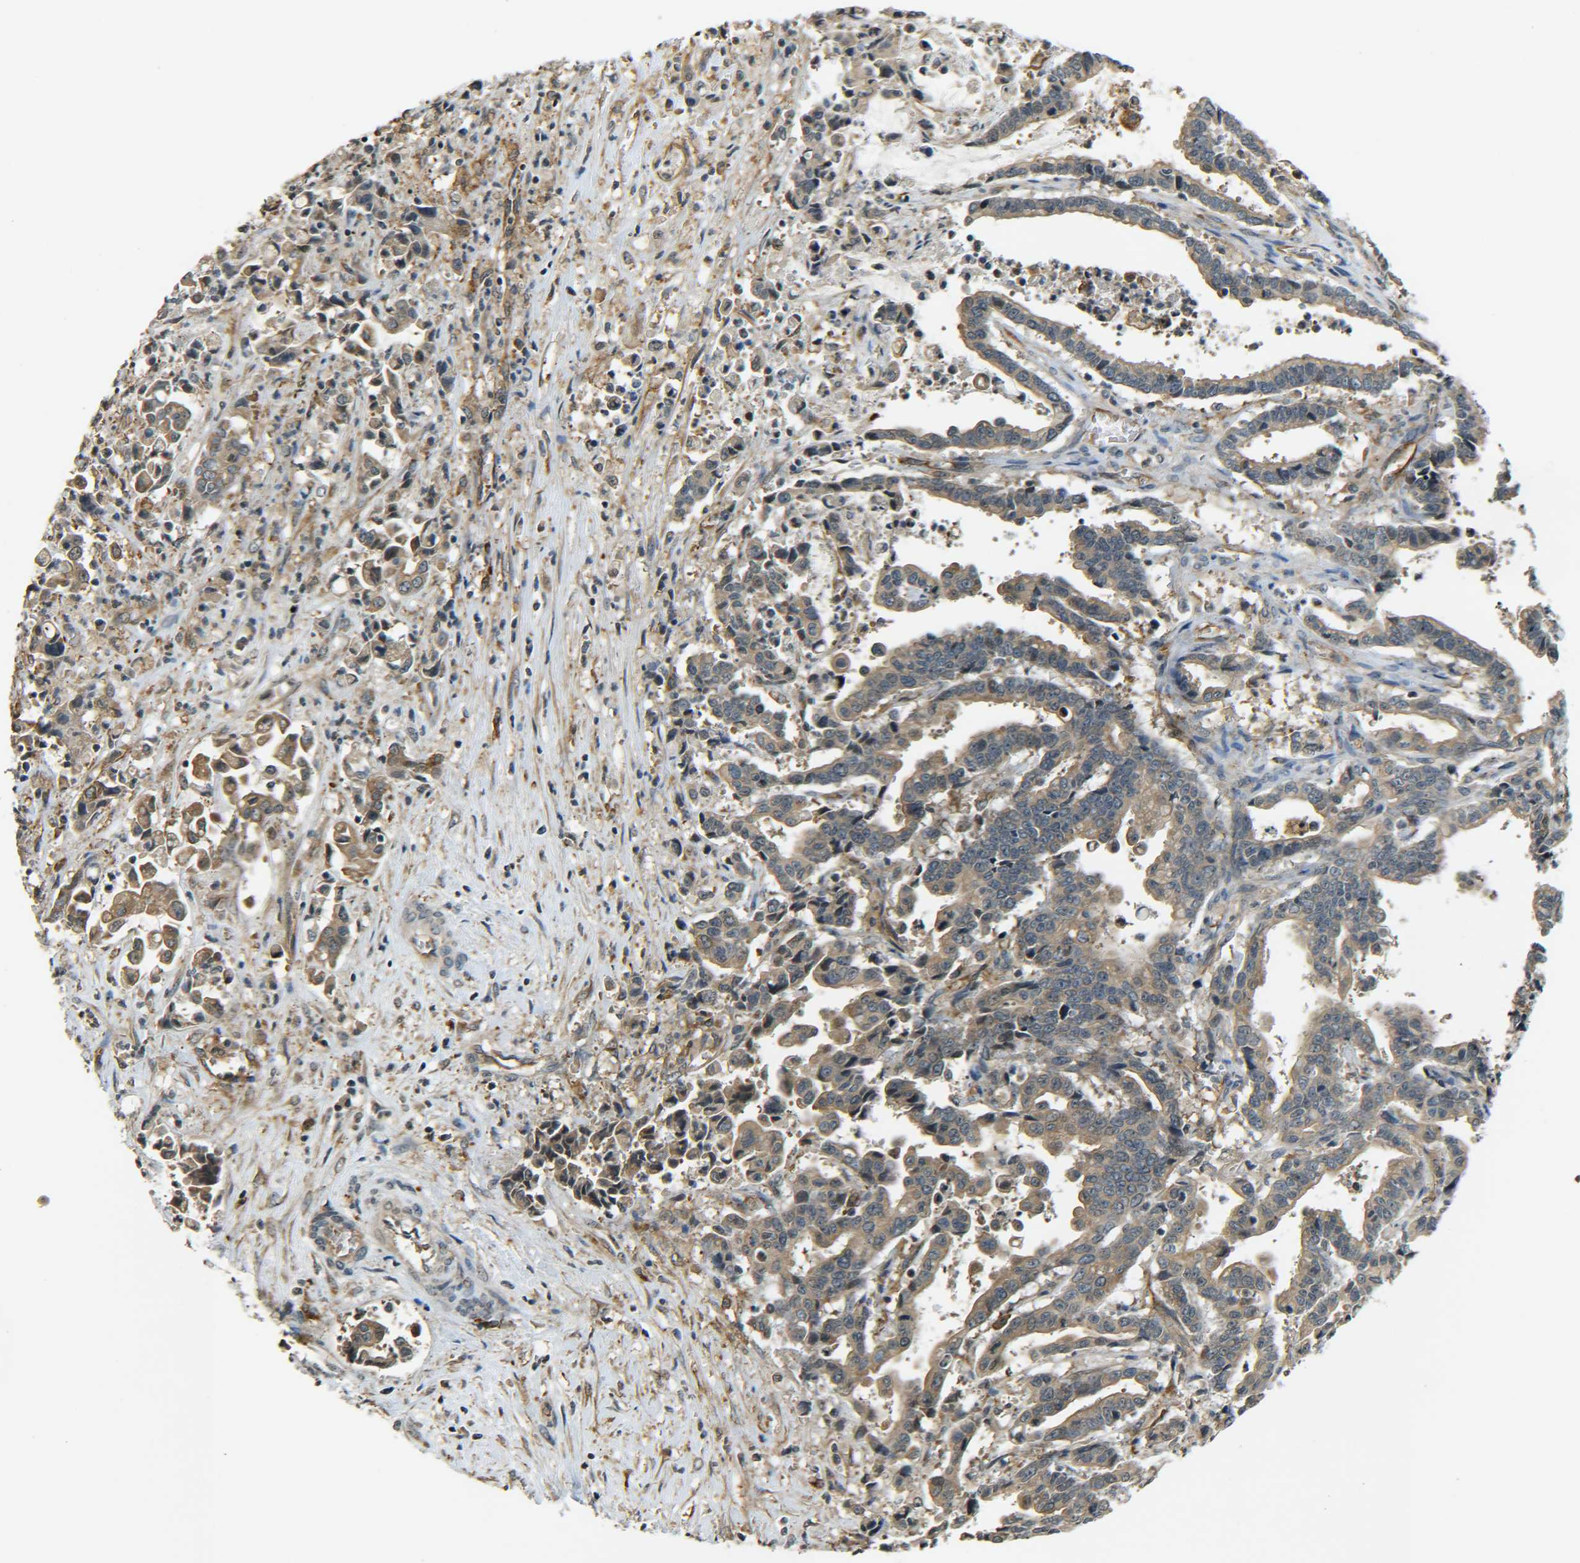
{"staining": {"intensity": "moderate", "quantity": ">75%", "location": "cytoplasmic/membranous"}, "tissue": "liver cancer", "cell_type": "Tumor cells", "image_type": "cancer", "snomed": [{"axis": "morphology", "description": "Cholangiocarcinoma"}, {"axis": "topography", "description": "Liver"}], "caption": "Immunohistochemistry of human liver cholangiocarcinoma shows medium levels of moderate cytoplasmic/membranous staining in about >75% of tumor cells.", "gene": "DAB2", "patient": {"sex": "male", "age": 57}}